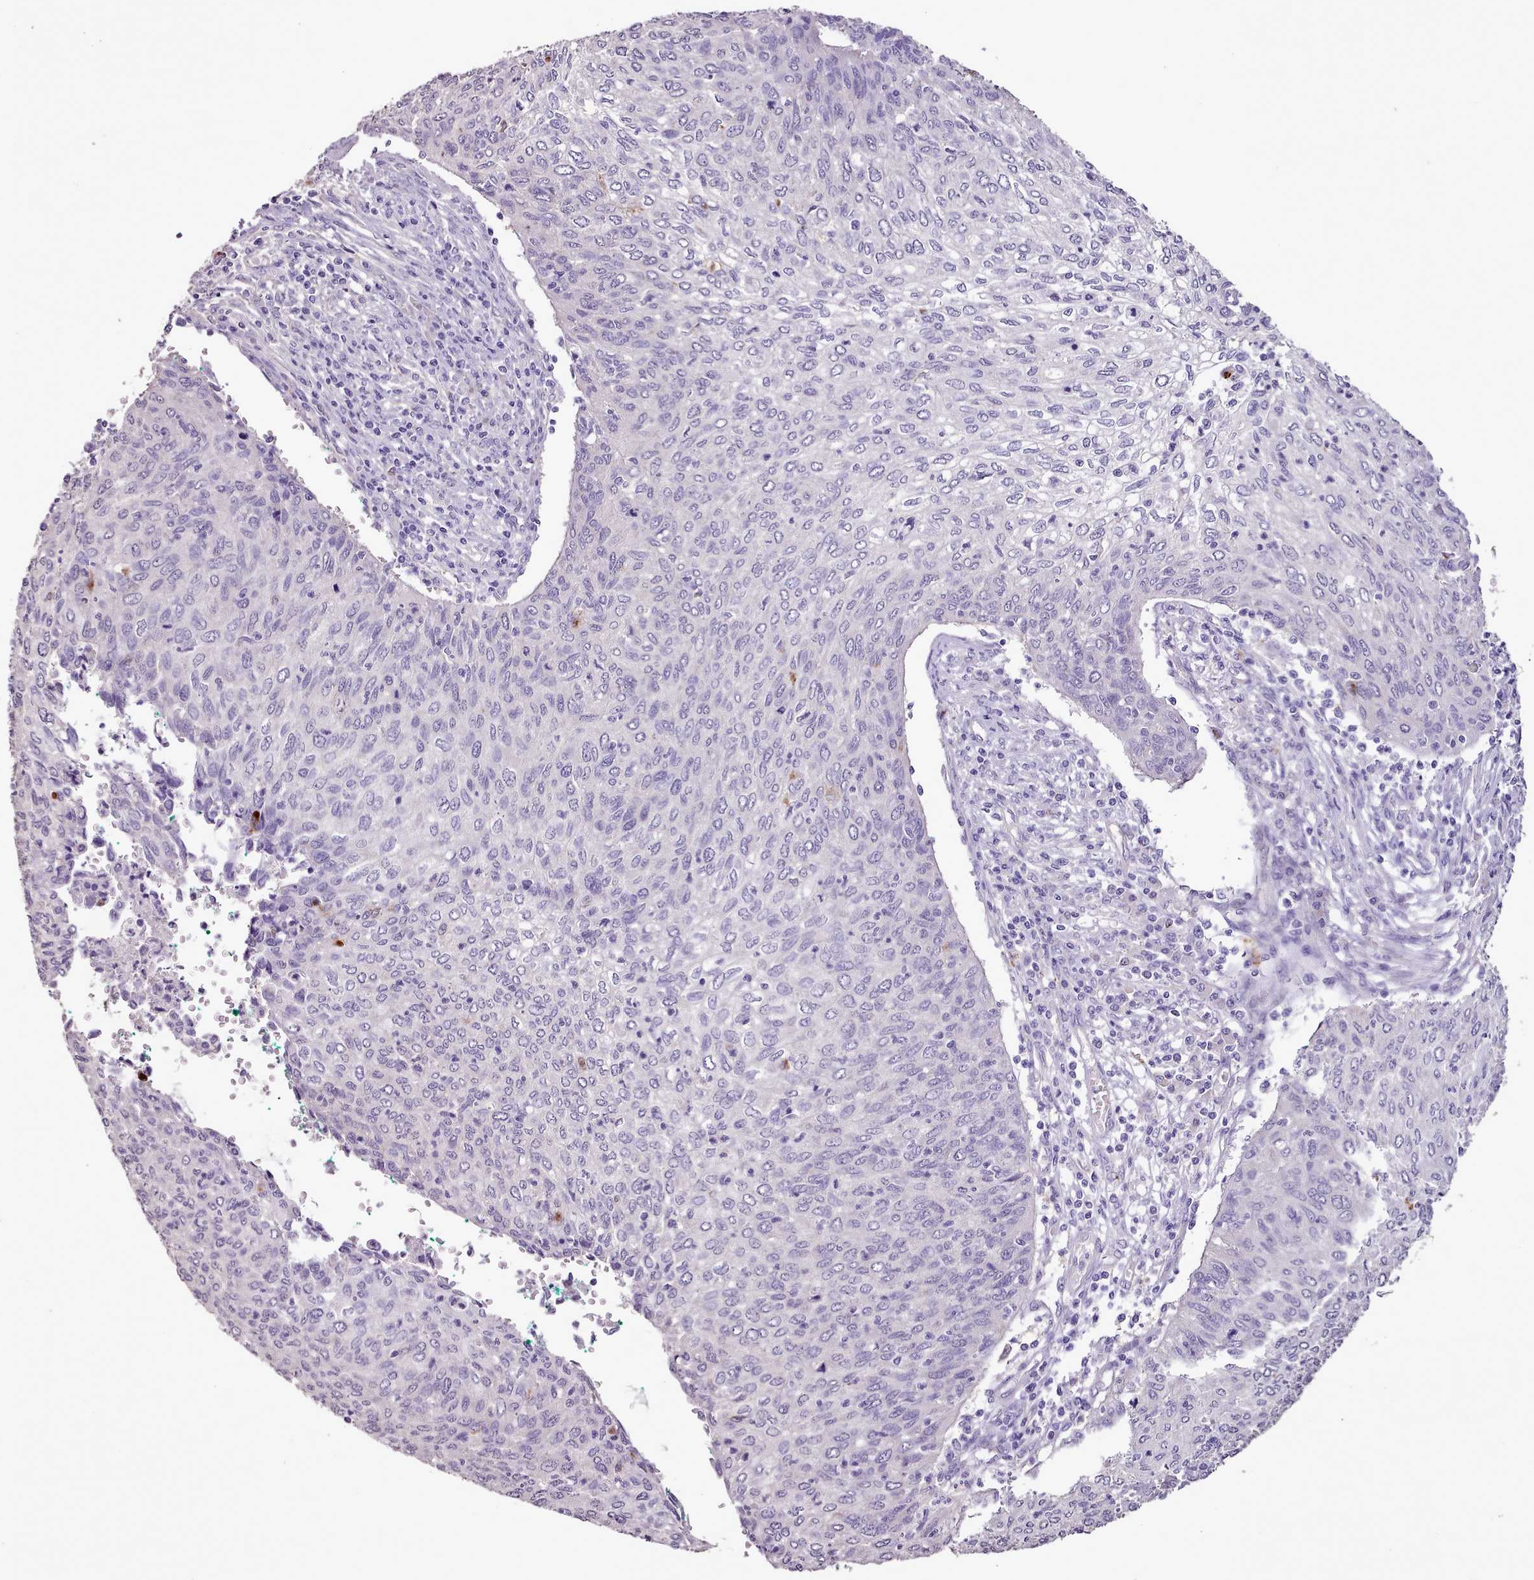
{"staining": {"intensity": "negative", "quantity": "none", "location": "none"}, "tissue": "cervical cancer", "cell_type": "Tumor cells", "image_type": "cancer", "snomed": [{"axis": "morphology", "description": "Squamous cell carcinoma, NOS"}, {"axis": "topography", "description": "Cervix"}], "caption": "This histopathology image is of cervical squamous cell carcinoma stained with IHC to label a protein in brown with the nuclei are counter-stained blue. There is no expression in tumor cells.", "gene": "BLOC1S2", "patient": {"sex": "female", "age": 38}}